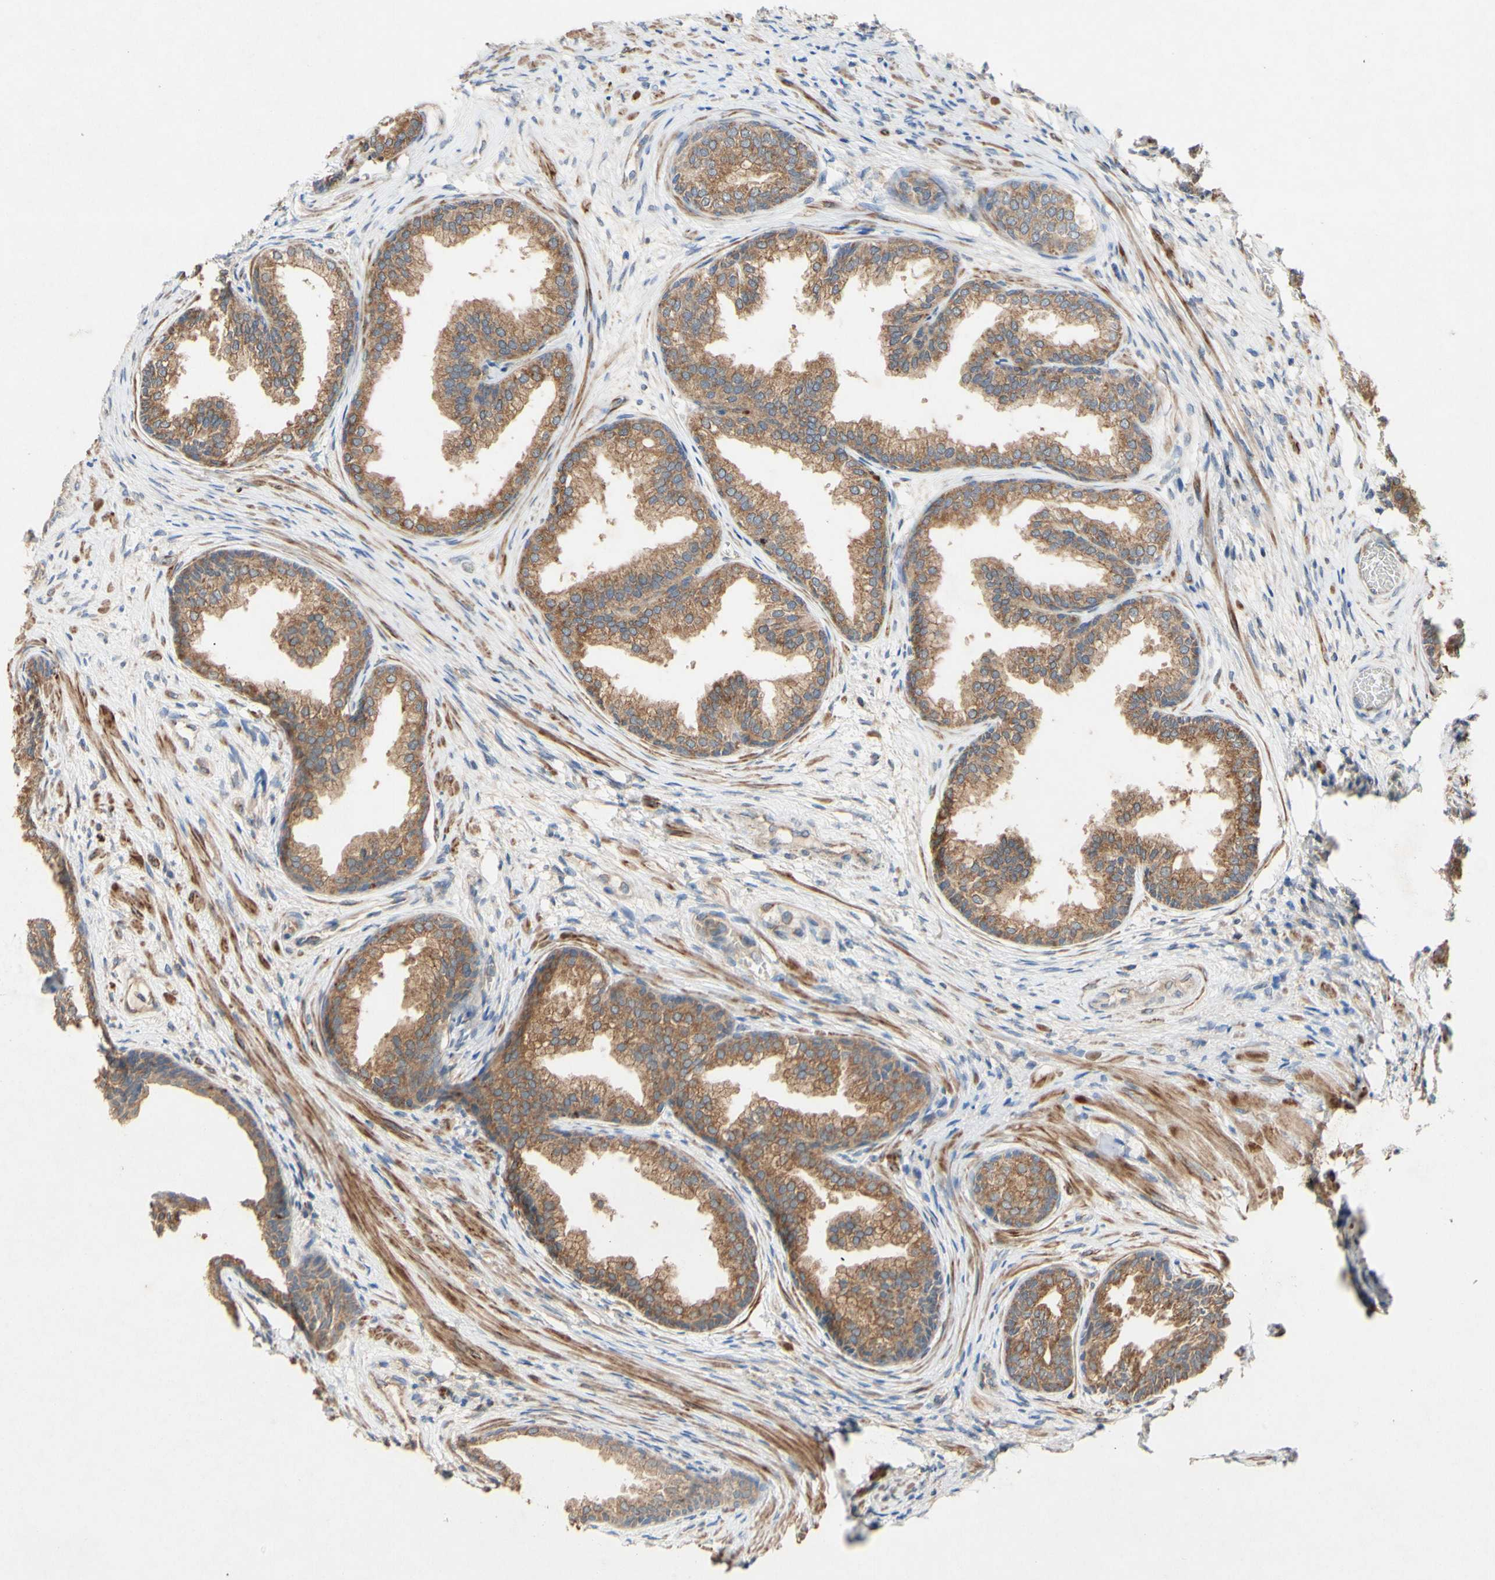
{"staining": {"intensity": "moderate", "quantity": ">75%", "location": "cytoplasmic/membranous"}, "tissue": "prostate", "cell_type": "Glandular cells", "image_type": "normal", "snomed": [{"axis": "morphology", "description": "Normal tissue, NOS"}, {"axis": "topography", "description": "Prostate"}], "caption": "A micrograph showing moderate cytoplasmic/membranous positivity in about >75% of glandular cells in benign prostate, as visualized by brown immunohistochemical staining.", "gene": "PDGFB", "patient": {"sex": "male", "age": 76}}